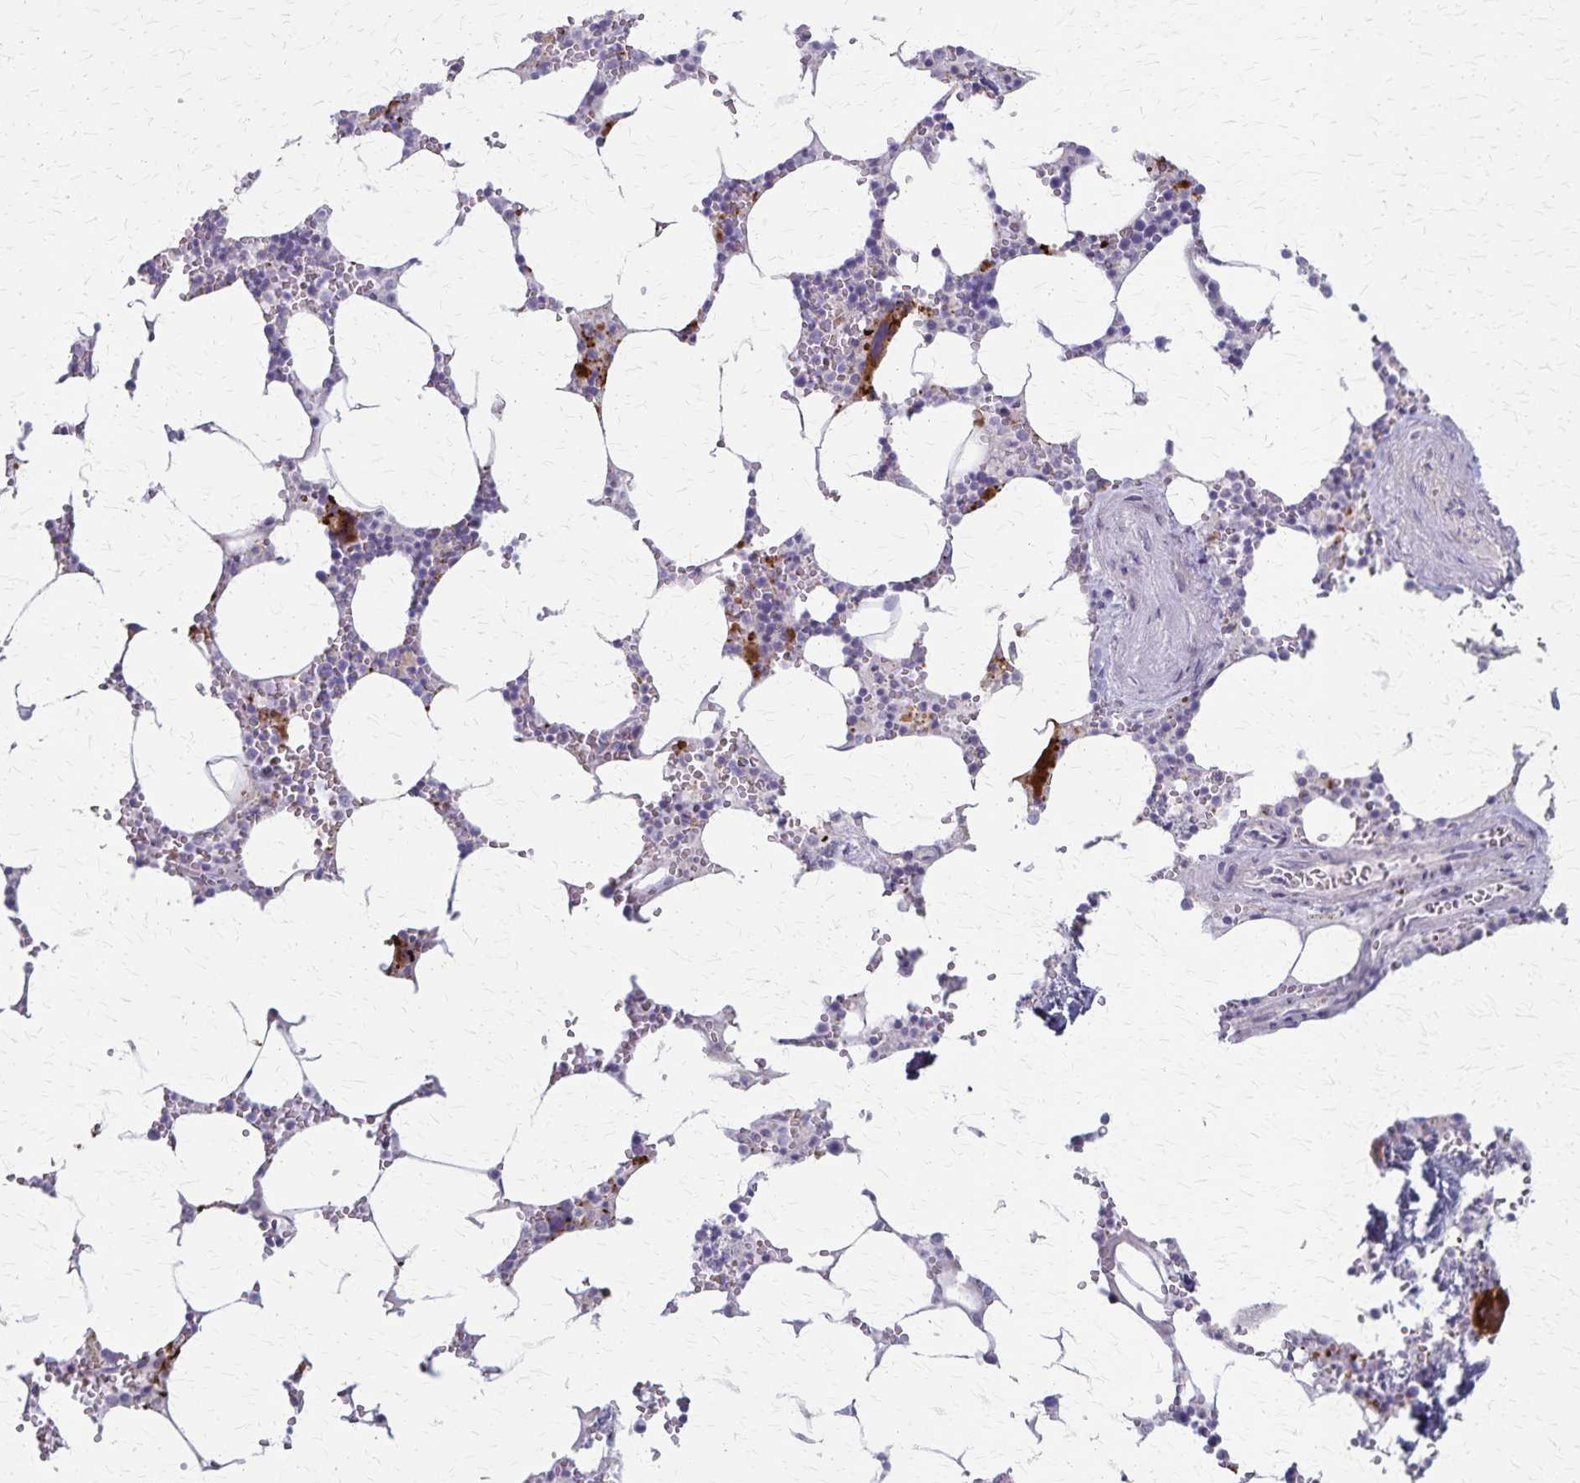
{"staining": {"intensity": "strong", "quantity": "<25%", "location": "cytoplasmic/membranous"}, "tissue": "bone marrow", "cell_type": "Hematopoietic cells", "image_type": "normal", "snomed": [{"axis": "morphology", "description": "Normal tissue, NOS"}, {"axis": "topography", "description": "Bone marrow"}], "caption": "Protein staining by immunohistochemistry shows strong cytoplasmic/membranous staining in approximately <25% of hematopoietic cells in unremarkable bone marrow. Using DAB (brown) and hematoxylin (blue) stains, captured at high magnification using brightfield microscopy.", "gene": "RASL10B", "patient": {"sex": "male", "age": 54}}